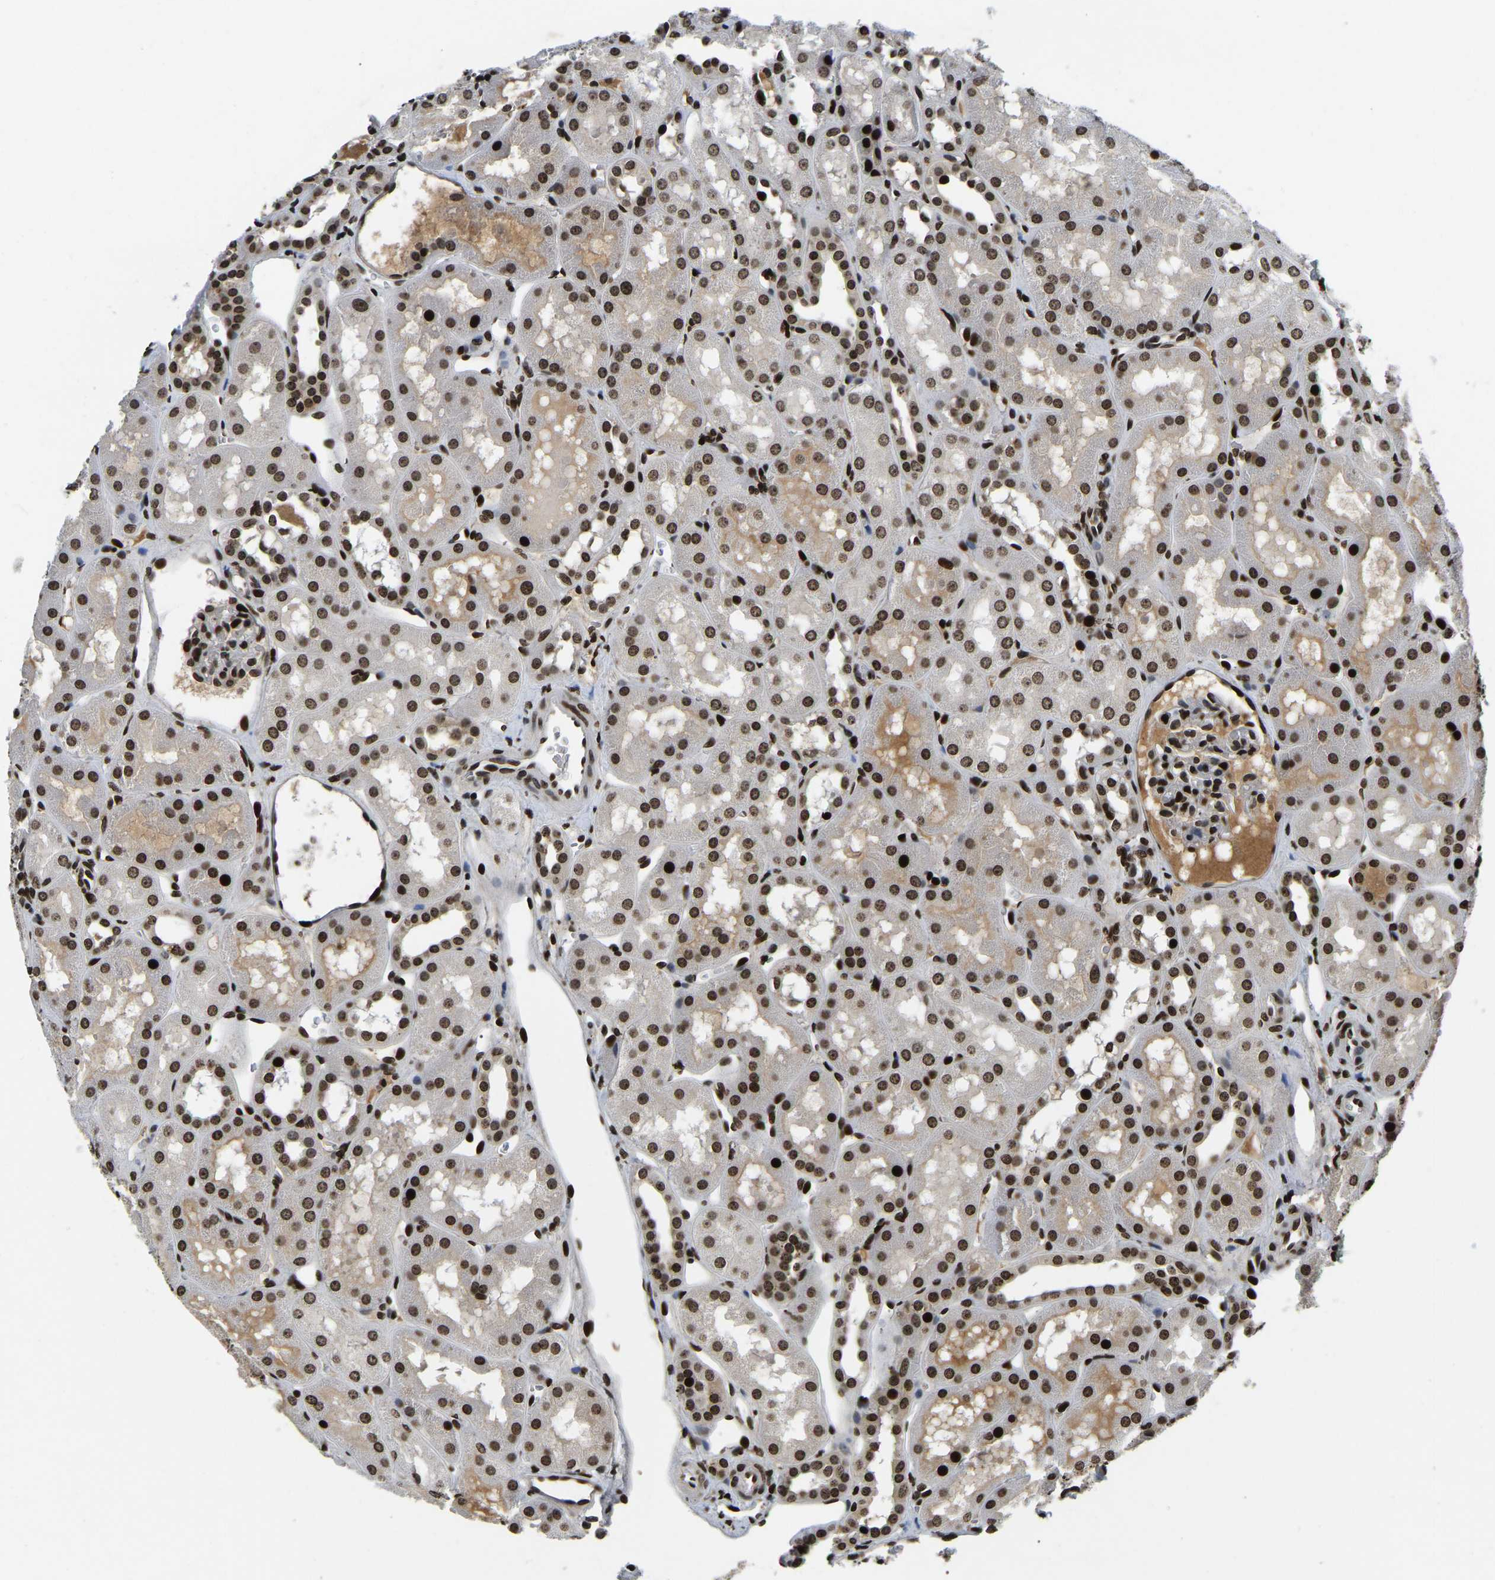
{"staining": {"intensity": "strong", "quantity": "25%-75%", "location": "nuclear"}, "tissue": "kidney", "cell_type": "Cells in glomeruli", "image_type": "normal", "snomed": [{"axis": "morphology", "description": "Normal tissue, NOS"}, {"axis": "topography", "description": "Kidney"}, {"axis": "topography", "description": "Urinary bladder"}], "caption": "Kidney stained for a protein (brown) shows strong nuclear positive positivity in approximately 25%-75% of cells in glomeruli.", "gene": "LRRC61", "patient": {"sex": "male", "age": 16}}